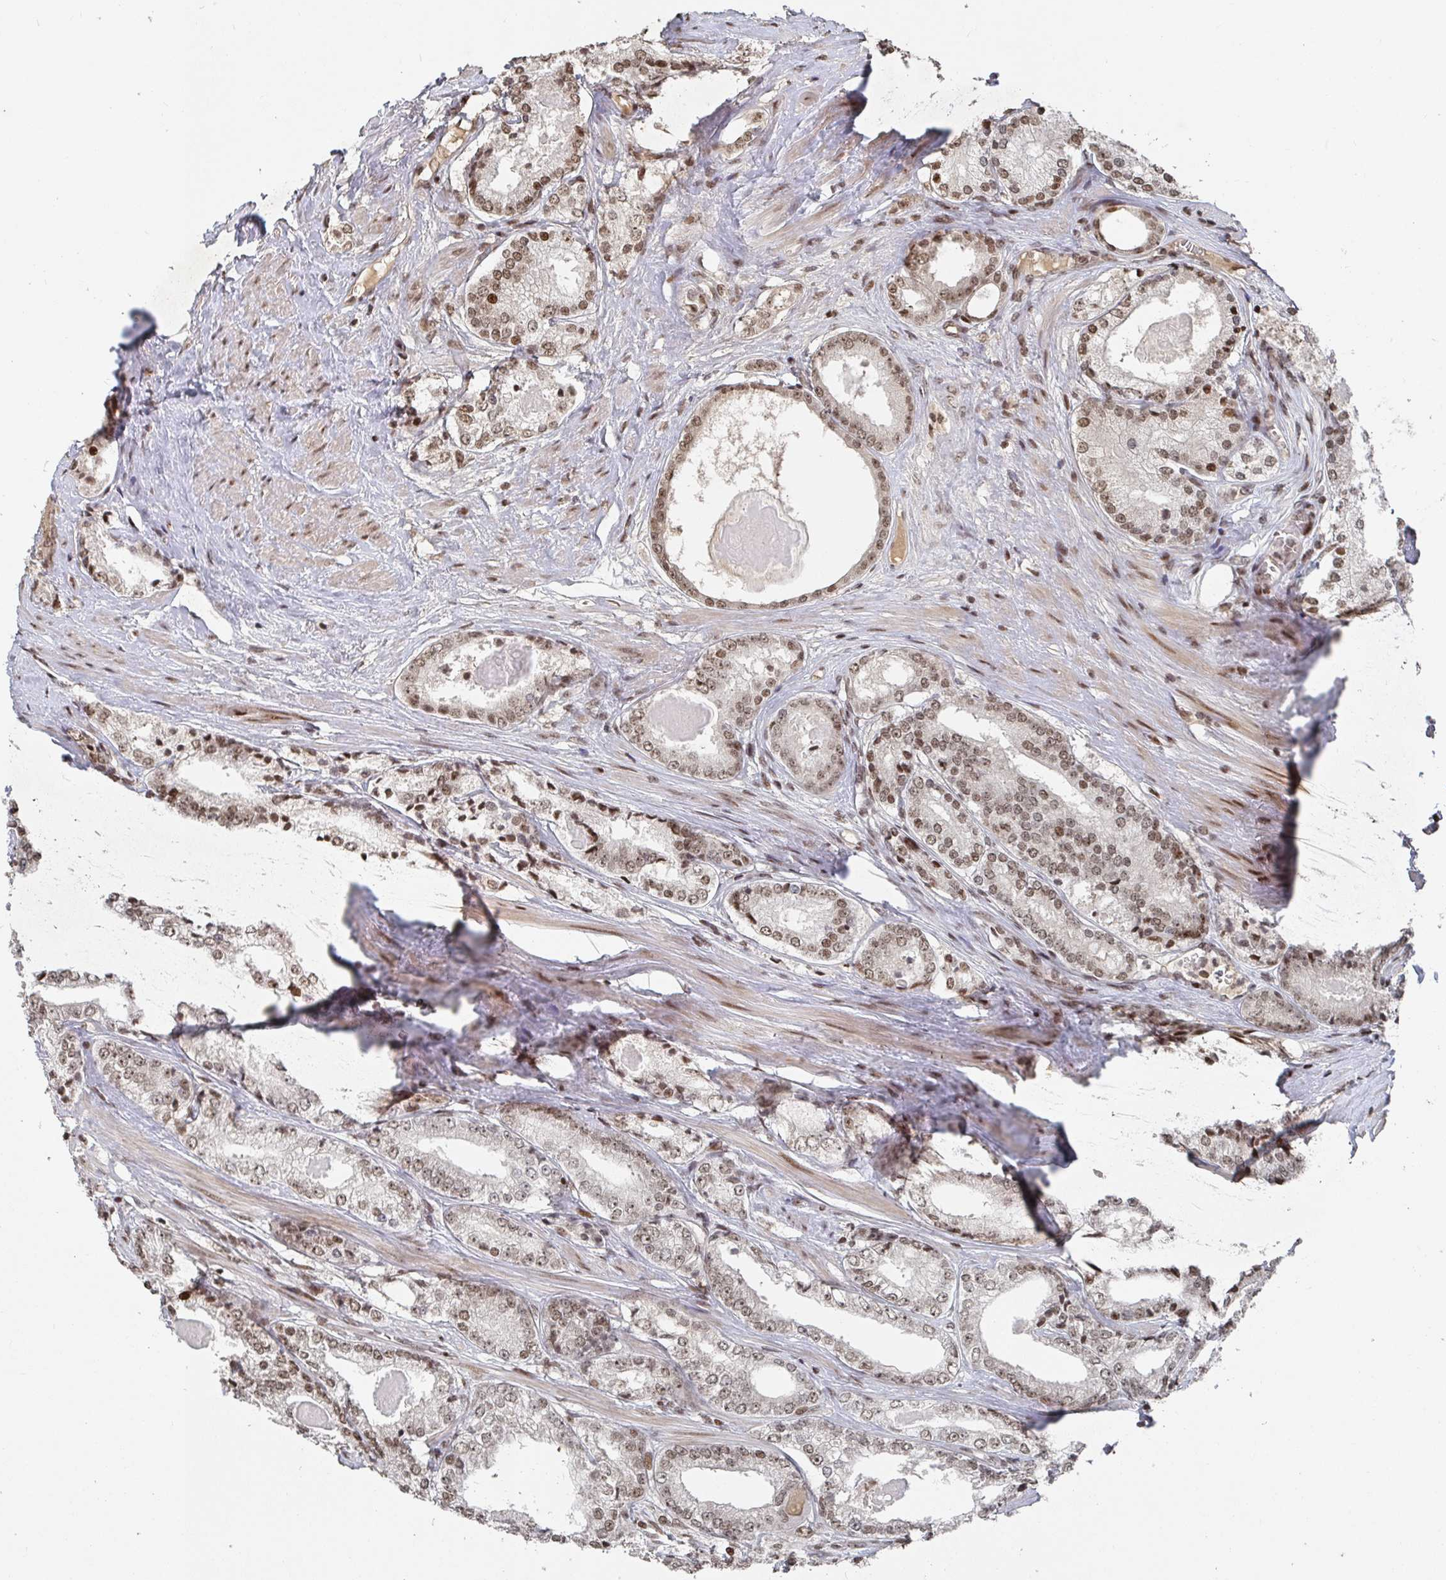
{"staining": {"intensity": "moderate", "quantity": ">75%", "location": "nuclear"}, "tissue": "prostate cancer", "cell_type": "Tumor cells", "image_type": "cancer", "snomed": [{"axis": "morphology", "description": "Adenocarcinoma, NOS"}, {"axis": "morphology", "description": "Adenocarcinoma, Low grade"}, {"axis": "topography", "description": "Prostate"}], "caption": "Immunohistochemistry staining of prostate cancer, which shows medium levels of moderate nuclear staining in approximately >75% of tumor cells indicating moderate nuclear protein positivity. The staining was performed using DAB (3,3'-diaminobenzidine) (brown) for protein detection and nuclei were counterstained in hematoxylin (blue).", "gene": "ZDHHC12", "patient": {"sex": "male", "age": 68}}